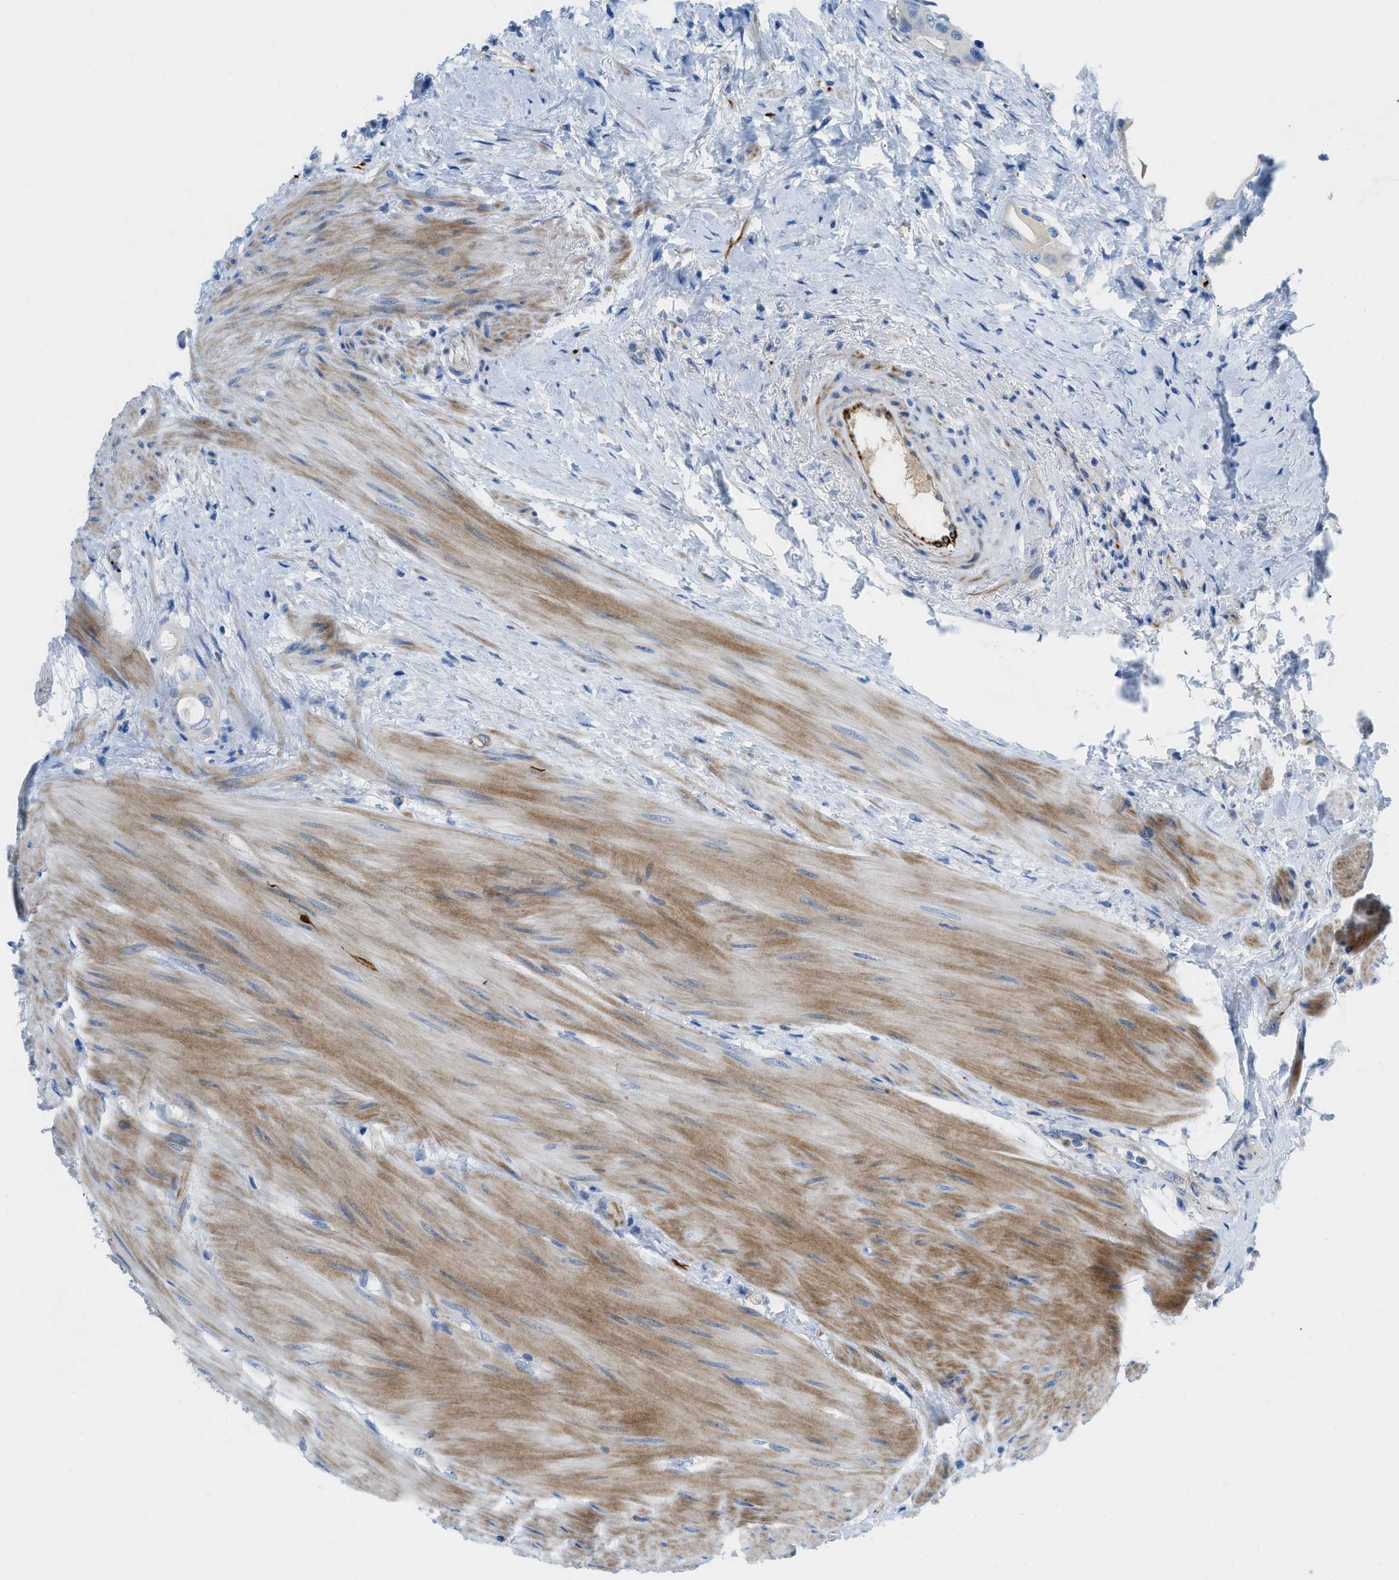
{"staining": {"intensity": "negative", "quantity": "none", "location": "none"}, "tissue": "colorectal cancer", "cell_type": "Tumor cells", "image_type": "cancer", "snomed": [{"axis": "morphology", "description": "Adenocarcinoma, NOS"}, {"axis": "topography", "description": "Rectum"}], "caption": "Immunohistochemistry (IHC) photomicrograph of human colorectal cancer (adenocarcinoma) stained for a protein (brown), which exhibits no expression in tumor cells.", "gene": "XCR1", "patient": {"sex": "male", "age": 51}}